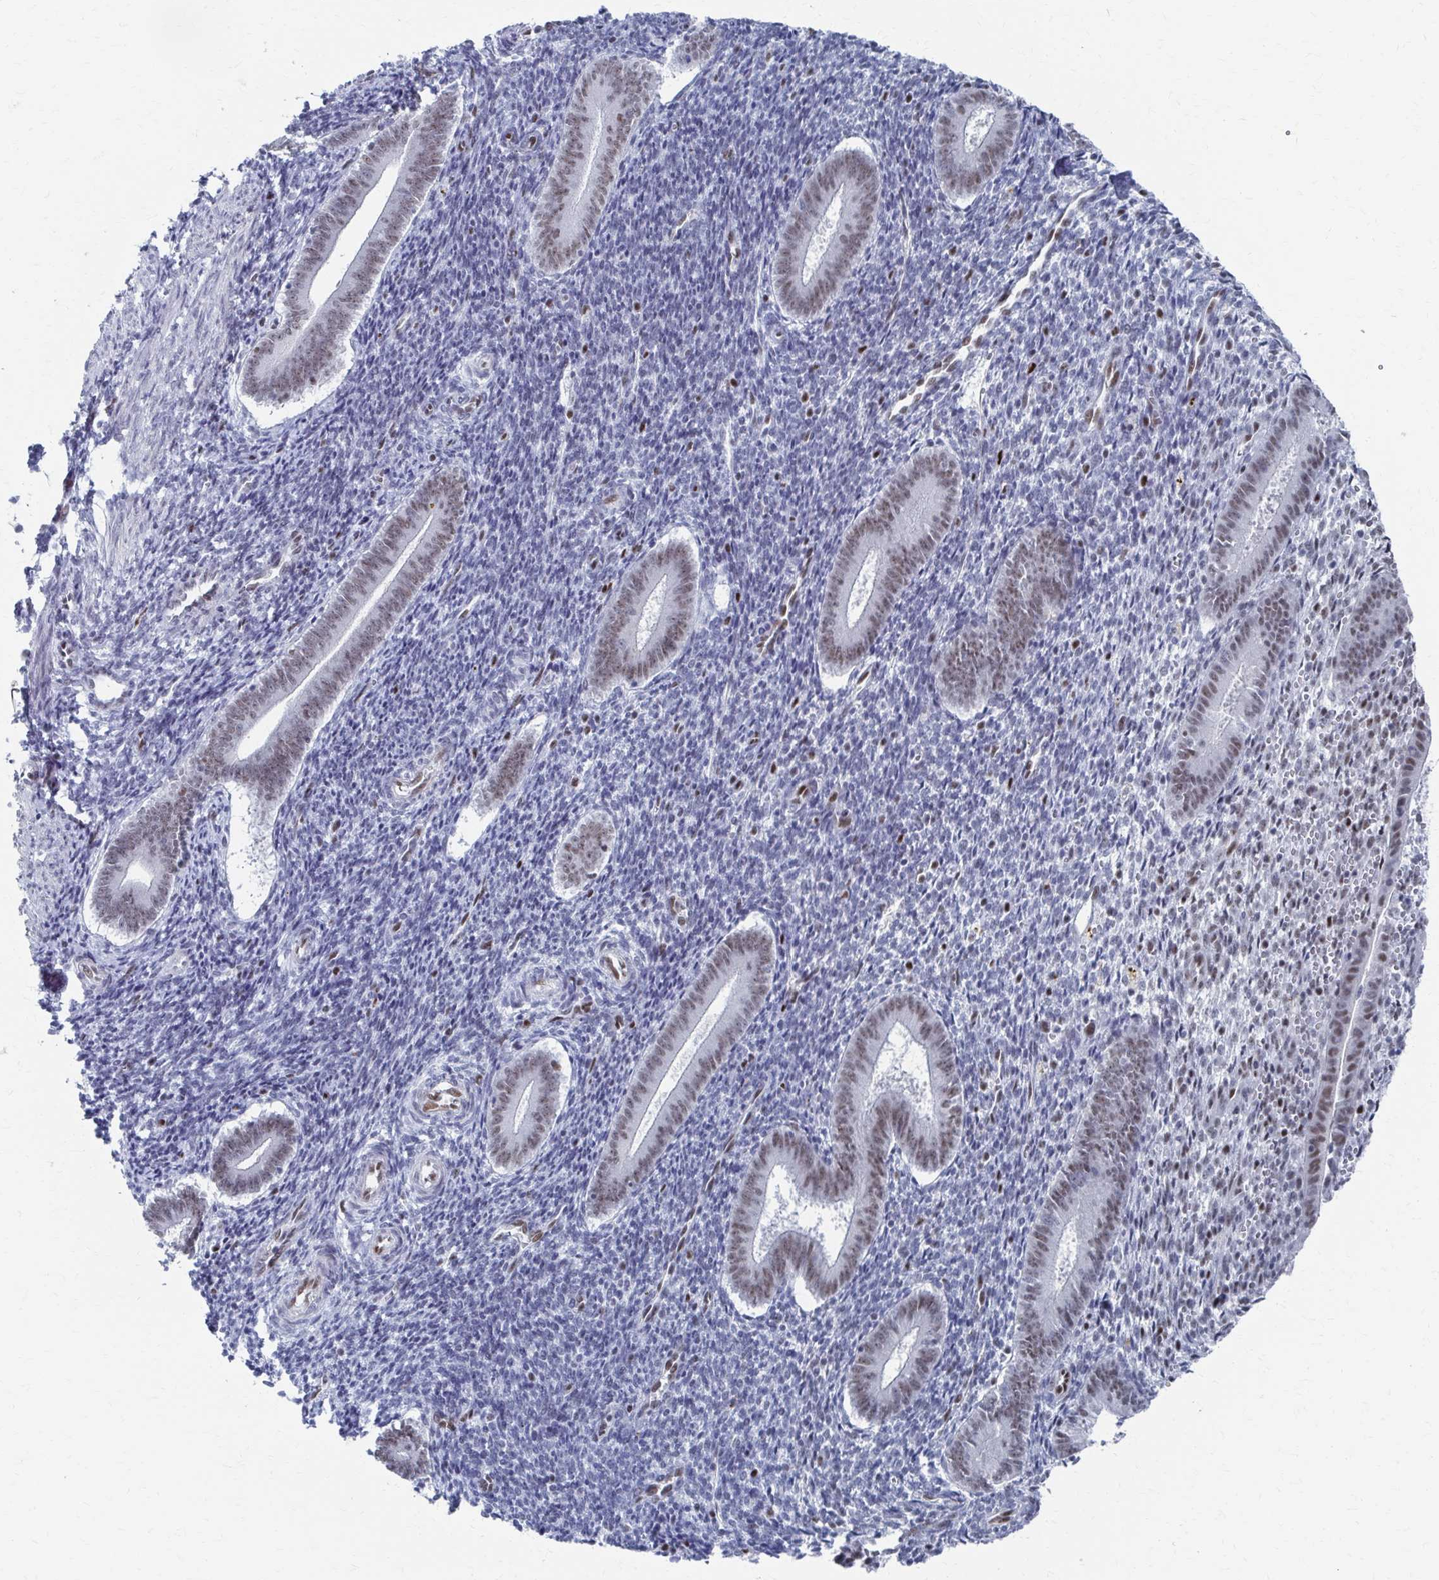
{"staining": {"intensity": "moderate", "quantity": "<25%", "location": "nuclear"}, "tissue": "endometrium", "cell_type": "Cells in endometrial stroma", "image_type": "normal", "snomed": [{"axis": "morphology", "description": "Normal tissue, NOS"}, {"axis": "topography", "description": "Endometrium"}], "caption": "Immunohistochemistry photomicrograph of unremarkable endometrium stained for a protein (brown), which exhibits low levels of moderate nuclear expression in approximately <25% of cells in endometrial stroma.", "gene": "CDIN1", "patient": {"sex": "female", "age": 25}}